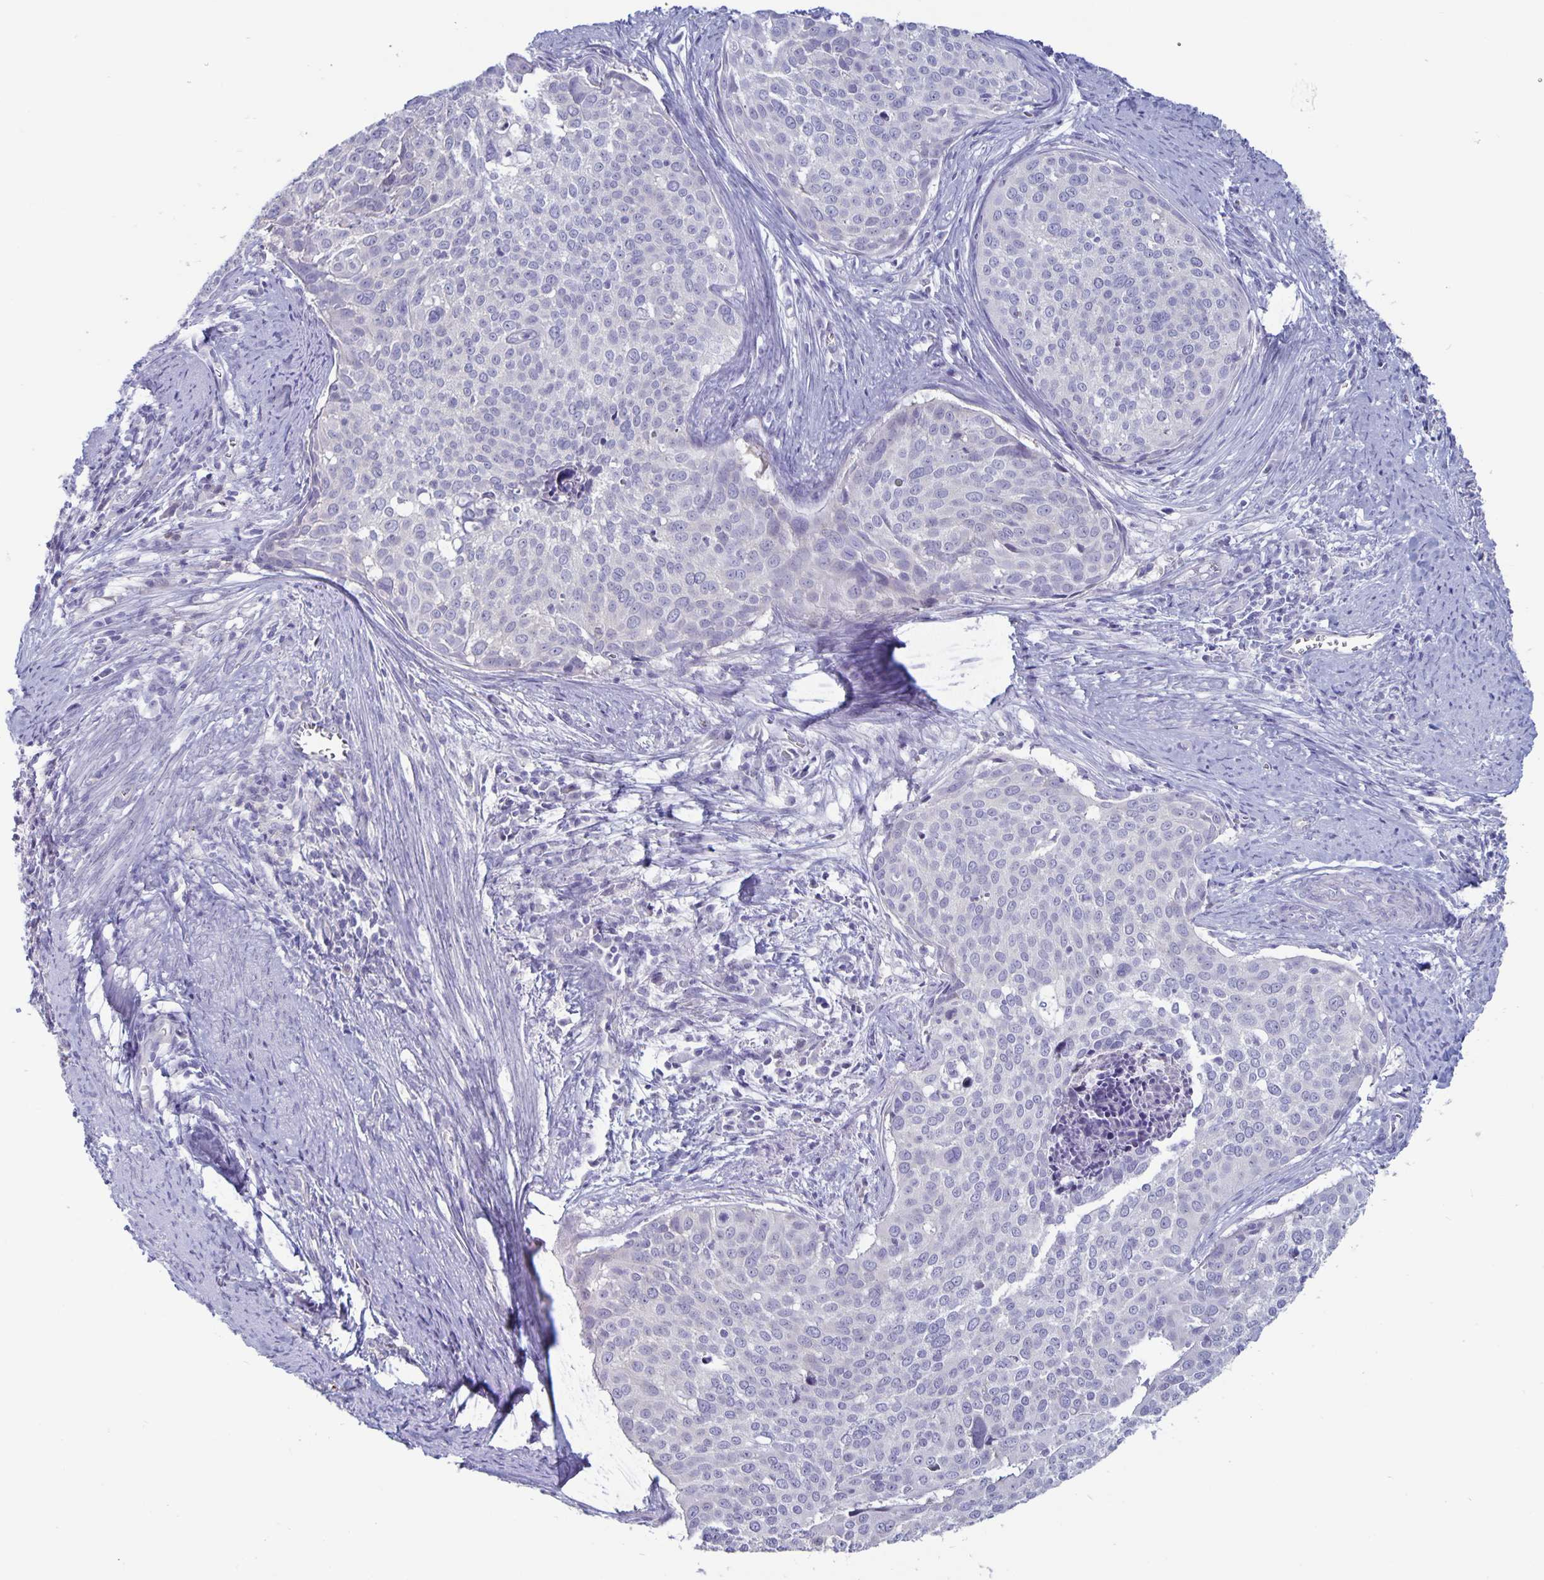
{"staining": {"intensity": "negative", "quantity": "none", "location": "none"}, "tissue": "cervical cancer", "cell_type": "Tumor cells", "image_type": "cancer", "snomed": [{"axis": "morphology", "description": "Squamous cell carcinoma, NOS"}, {"axis": "topography", "description": "Cervix"}], "caption": "Immunohistochemical staining of cervical squamous cell carcinoma shows no significant positivity in tumor cells.", "gene": "PLCB3", "patient": {"sex": "female", "age": 39}}